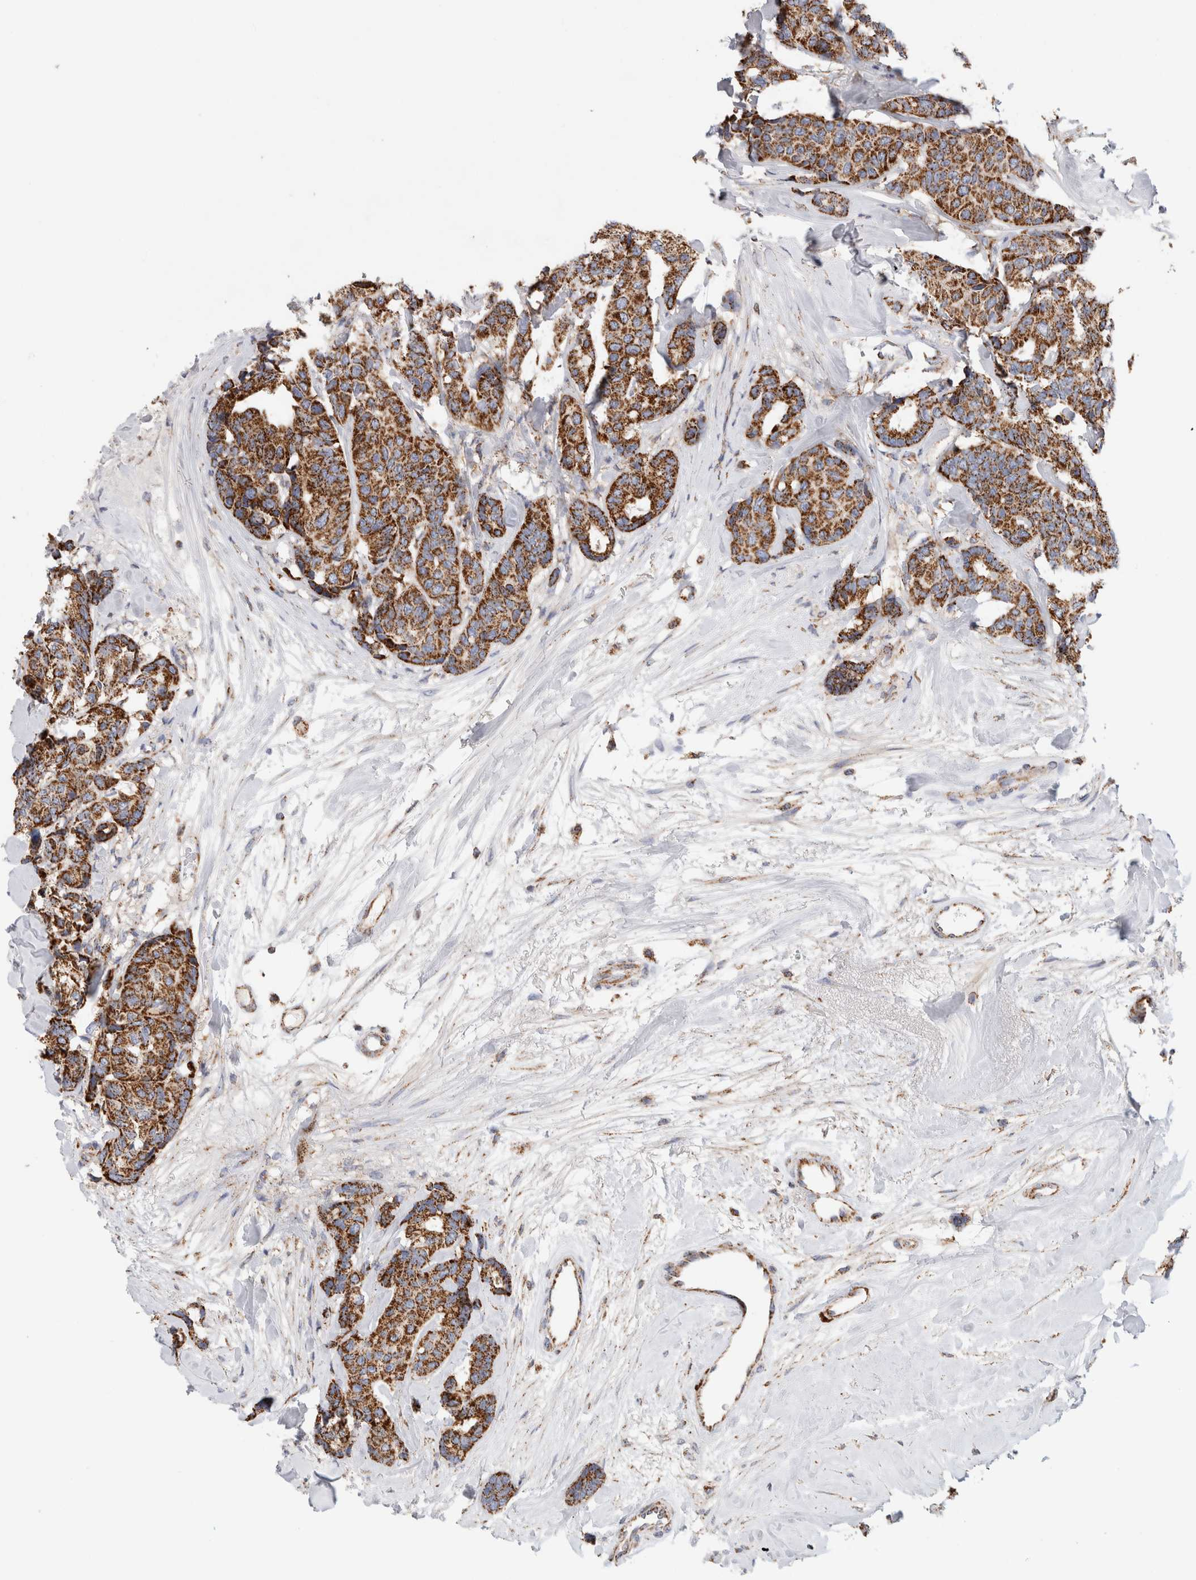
{"staining": {"intensity": "strong", "quantity": ">75%", "location": "cytoplasmic/membranous"}, "tissue": "breast cancer", "cell_type": "Tumor cells", "image_type": "cancer", "snomed": [{"axis": "morphology", "description": "Duct carcinoma"}, {"axis": "topography", "description": "Breast"}], "caption": "Immunohistochemical staining of breast intraductal carcinoma displays high levels of strong cytoplasmic/membranous staining in approximately >75% of tumor cells.", "gene": "IARS2", "patient": {"sex": "female", "age": 87}}